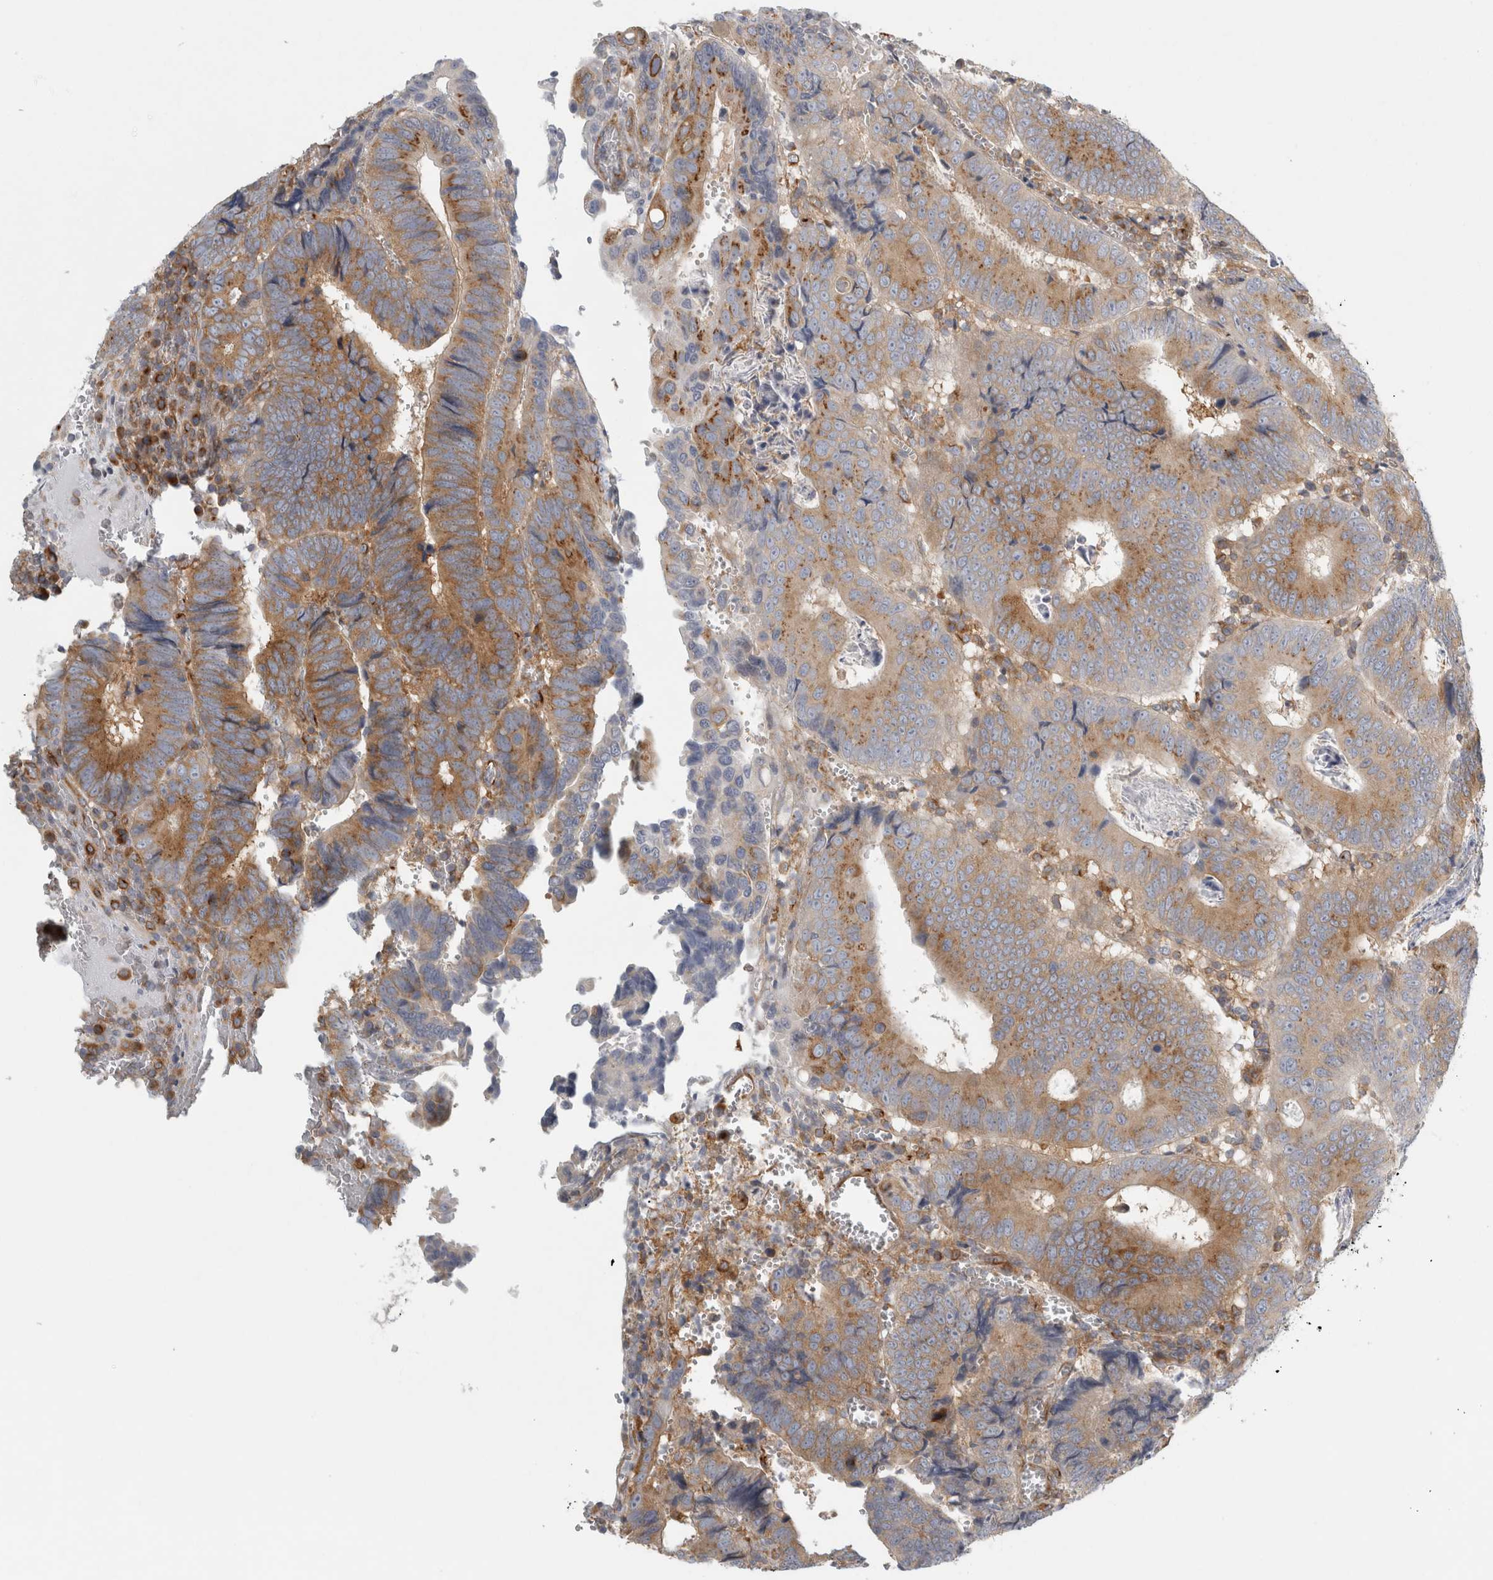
{"staining": {"intensity": "moderate", "quantity": ">75%", "location": "cytoplasmic/membranous"}, "tissue": "colorectal cancer", "cell_type": "Tumor cells", "image_type": "cancer", "snomed": [{"axis": "morphology", "description": "Inflammation, NOS"}, {"axis": "morphology", "description": "Adenocarcinoma, NOS"}, {"axis": "topography", "description": "Colon"}], "caption": "Immunohistochemical staining of colorectal cancer demonstrates medium levels of moderate cytoplasmic/membranous protein expression in about >75% of tumor cells. The staining was performed using DAB, with brown indicating positive protein expression. Nuclei are stained blue with hematoxylin.", "gene": "PEX6", "patient": {"sex": "male", "age": 72}}